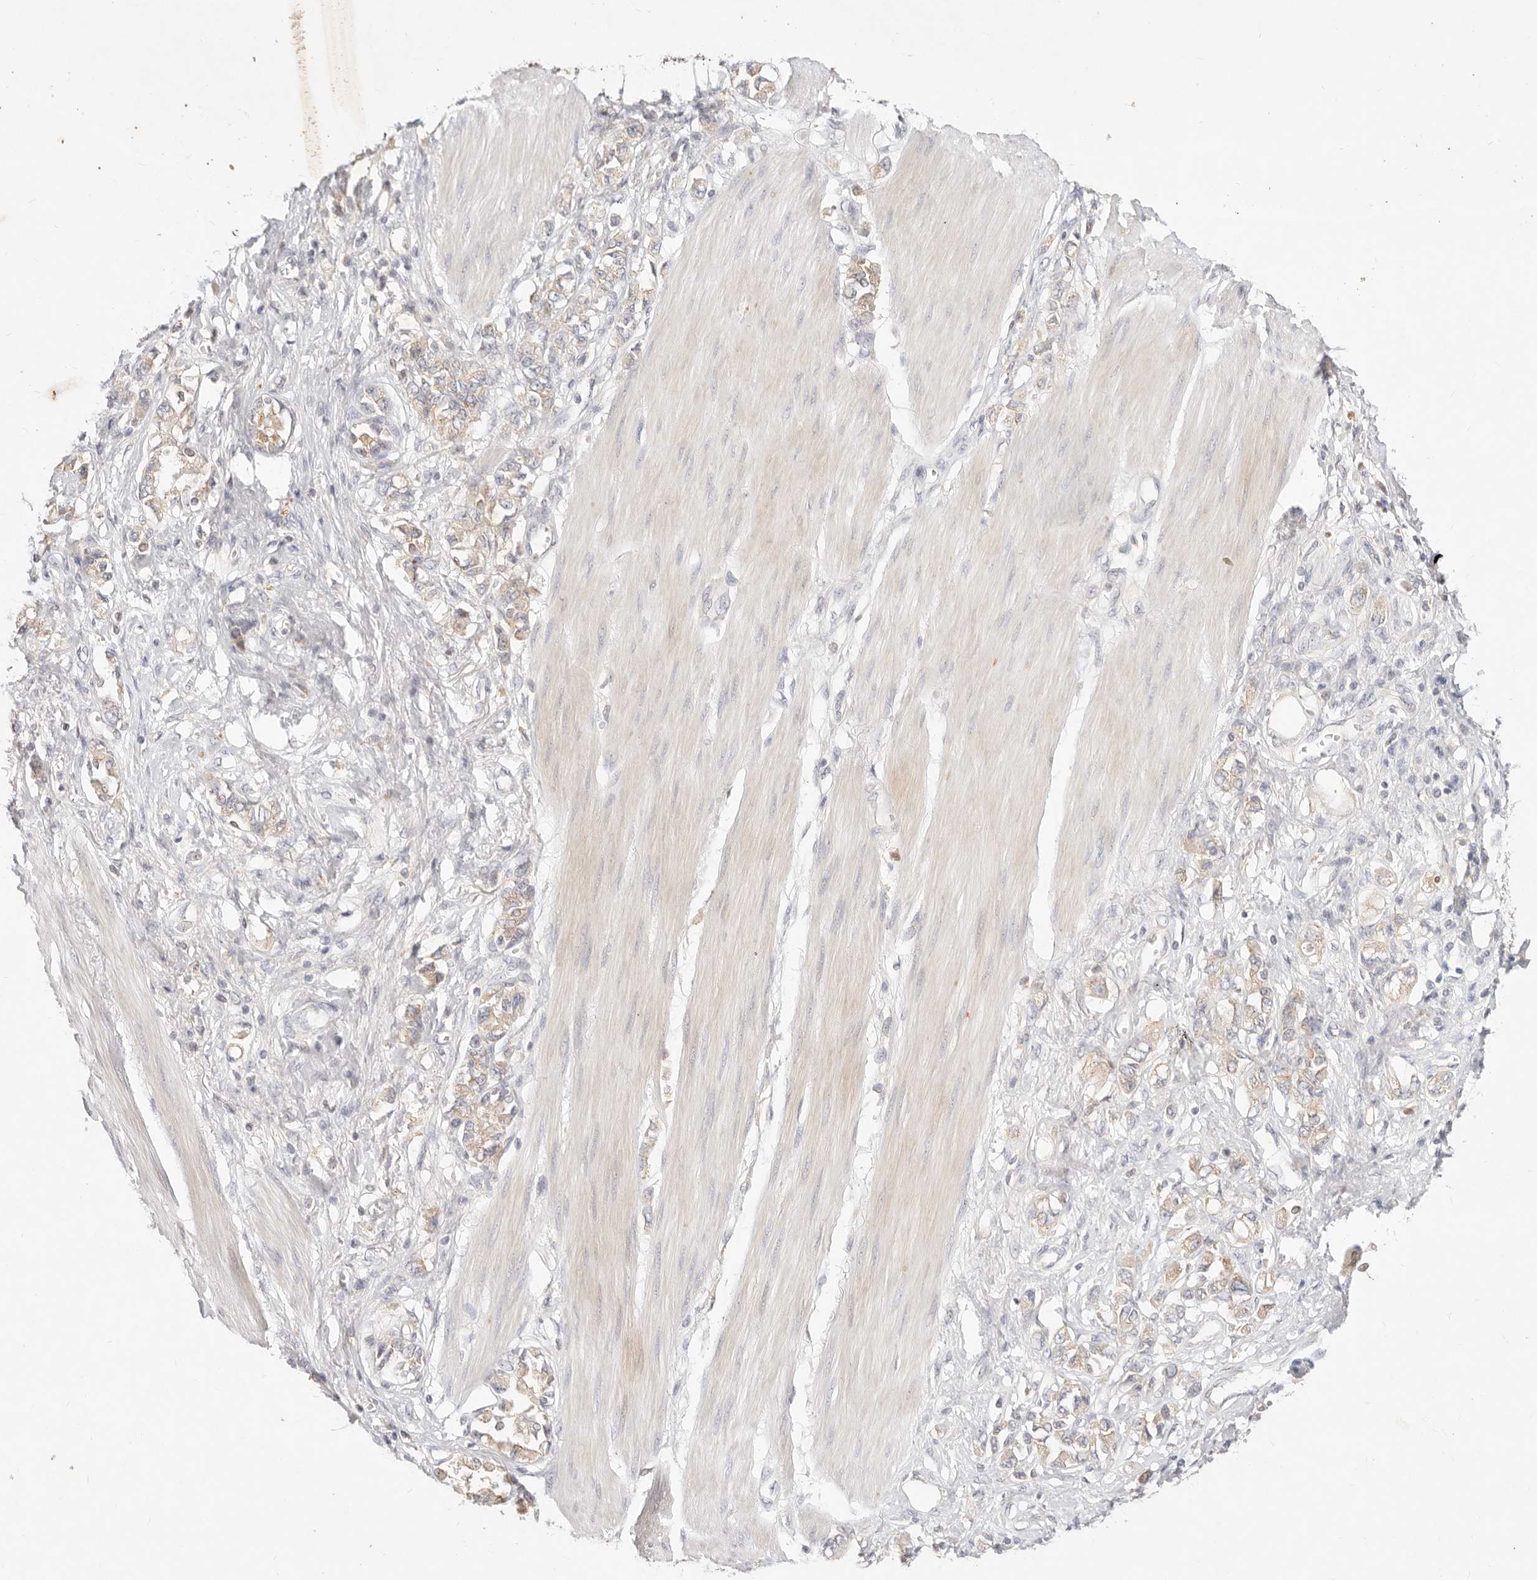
{"staining": {"intensity": "weak", "quantity": "25%-75%", "location": "cytoplasmic/membranous"}, "tissue": "stomach cancer", "cell_type": "Tumor cells", "image_type": "cancer", "snomed": [{"axis": "morphology", "description": "Adenocarcinoma, NOS"}, {"axis": "topography", "description": "Stomach"}], "caption": "DAB (3,3'-diaminobenzidine) immunohistochemical staining of human stomach cancer demonstrates weak cytoplasmic/membranous protein staining in about 25%-75% of tumor cells.", "gene": "ACOX1", "patient": {"sex": "female", "age": 76}}